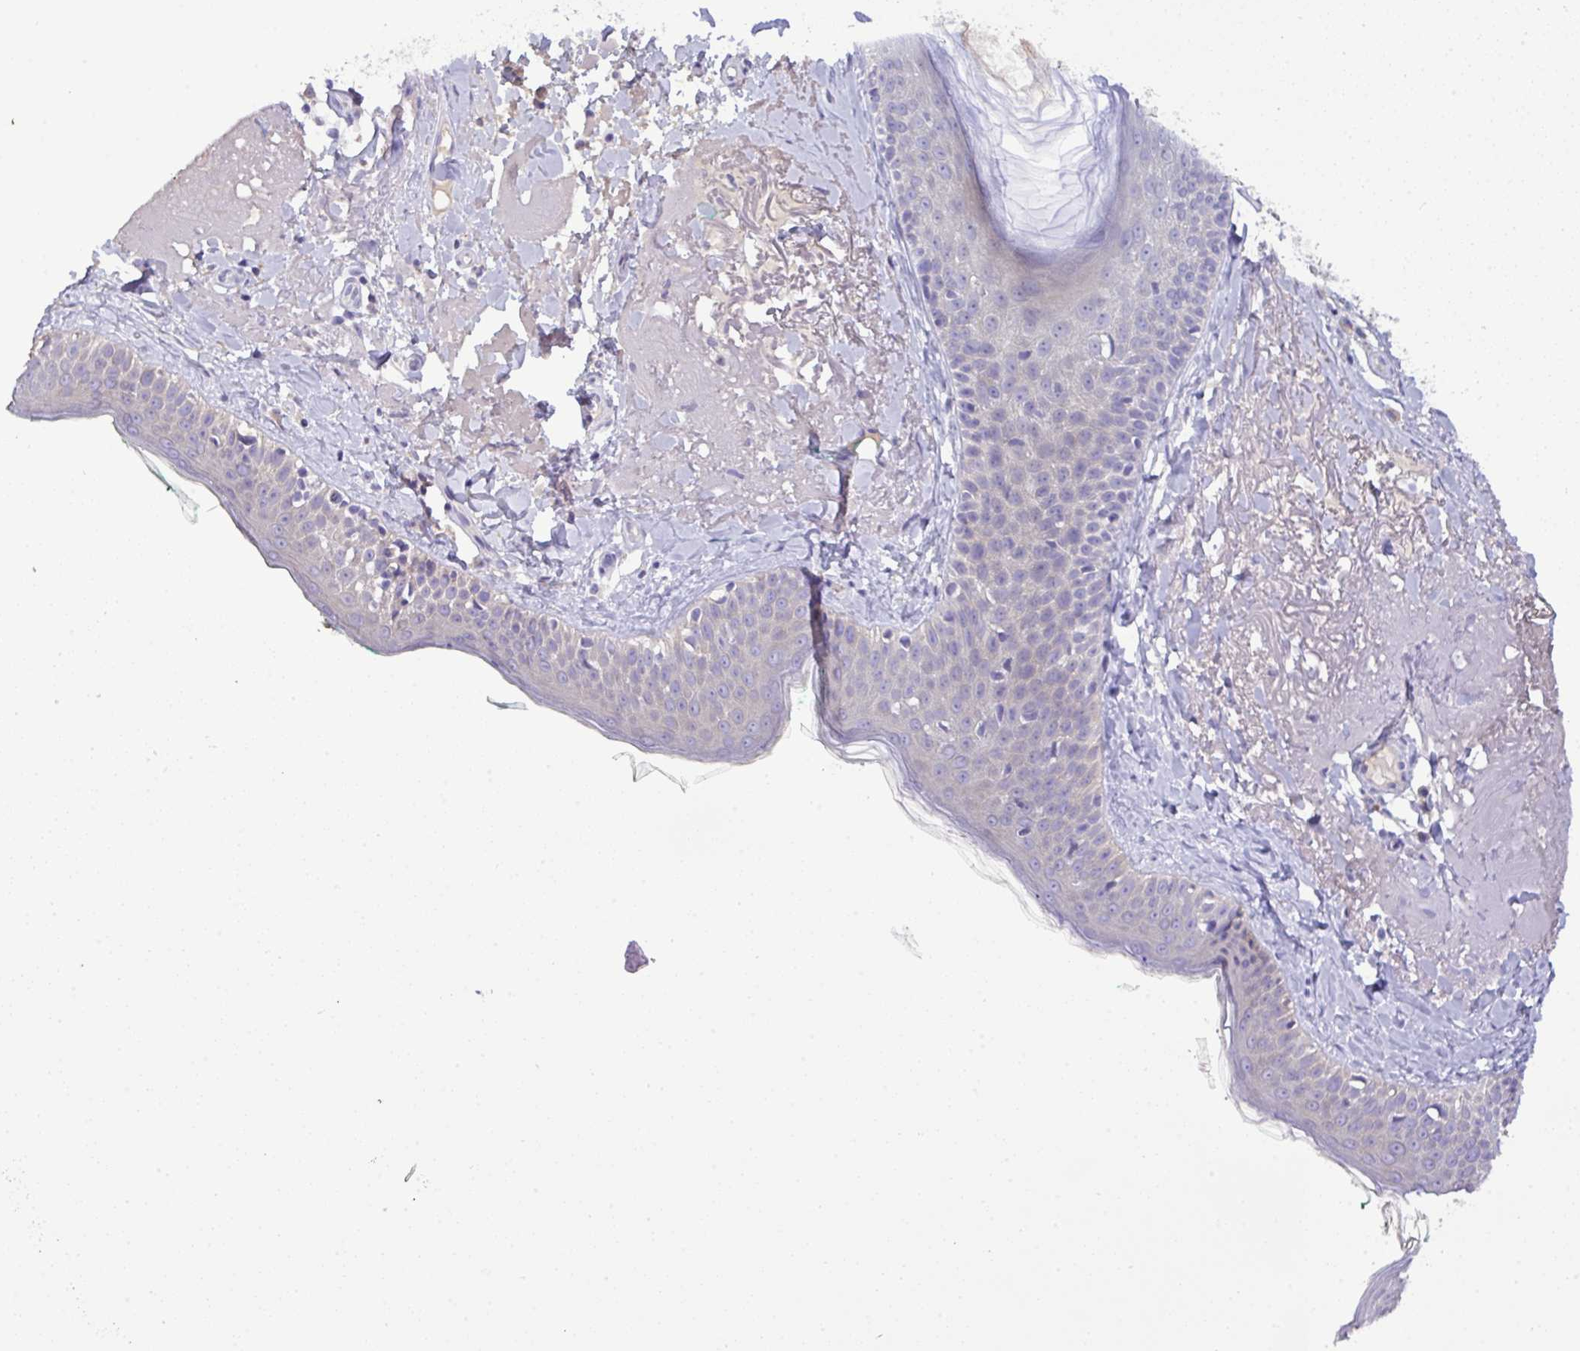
{"staining": {"intensity": "negative", "quantity": "none", "location": "none"}, "tissue": "skin", "cell_type": "Fibroblasts", "image_type": "normal", "snomed": [{"axis": "morphology", "description": "Normal tissue, NOS"}, {"axis": "topography", "description": "Skin"}], "caption": "Immunohistochemistry of unremarkable skin exhibits no positivity in fibroblasts. (DAB (3,3'-diaminobenzidine) IHC with hematoxylin counter stain).", "gene": "ST8SIA2", "patient": {"sex": "male", "age": 73}}